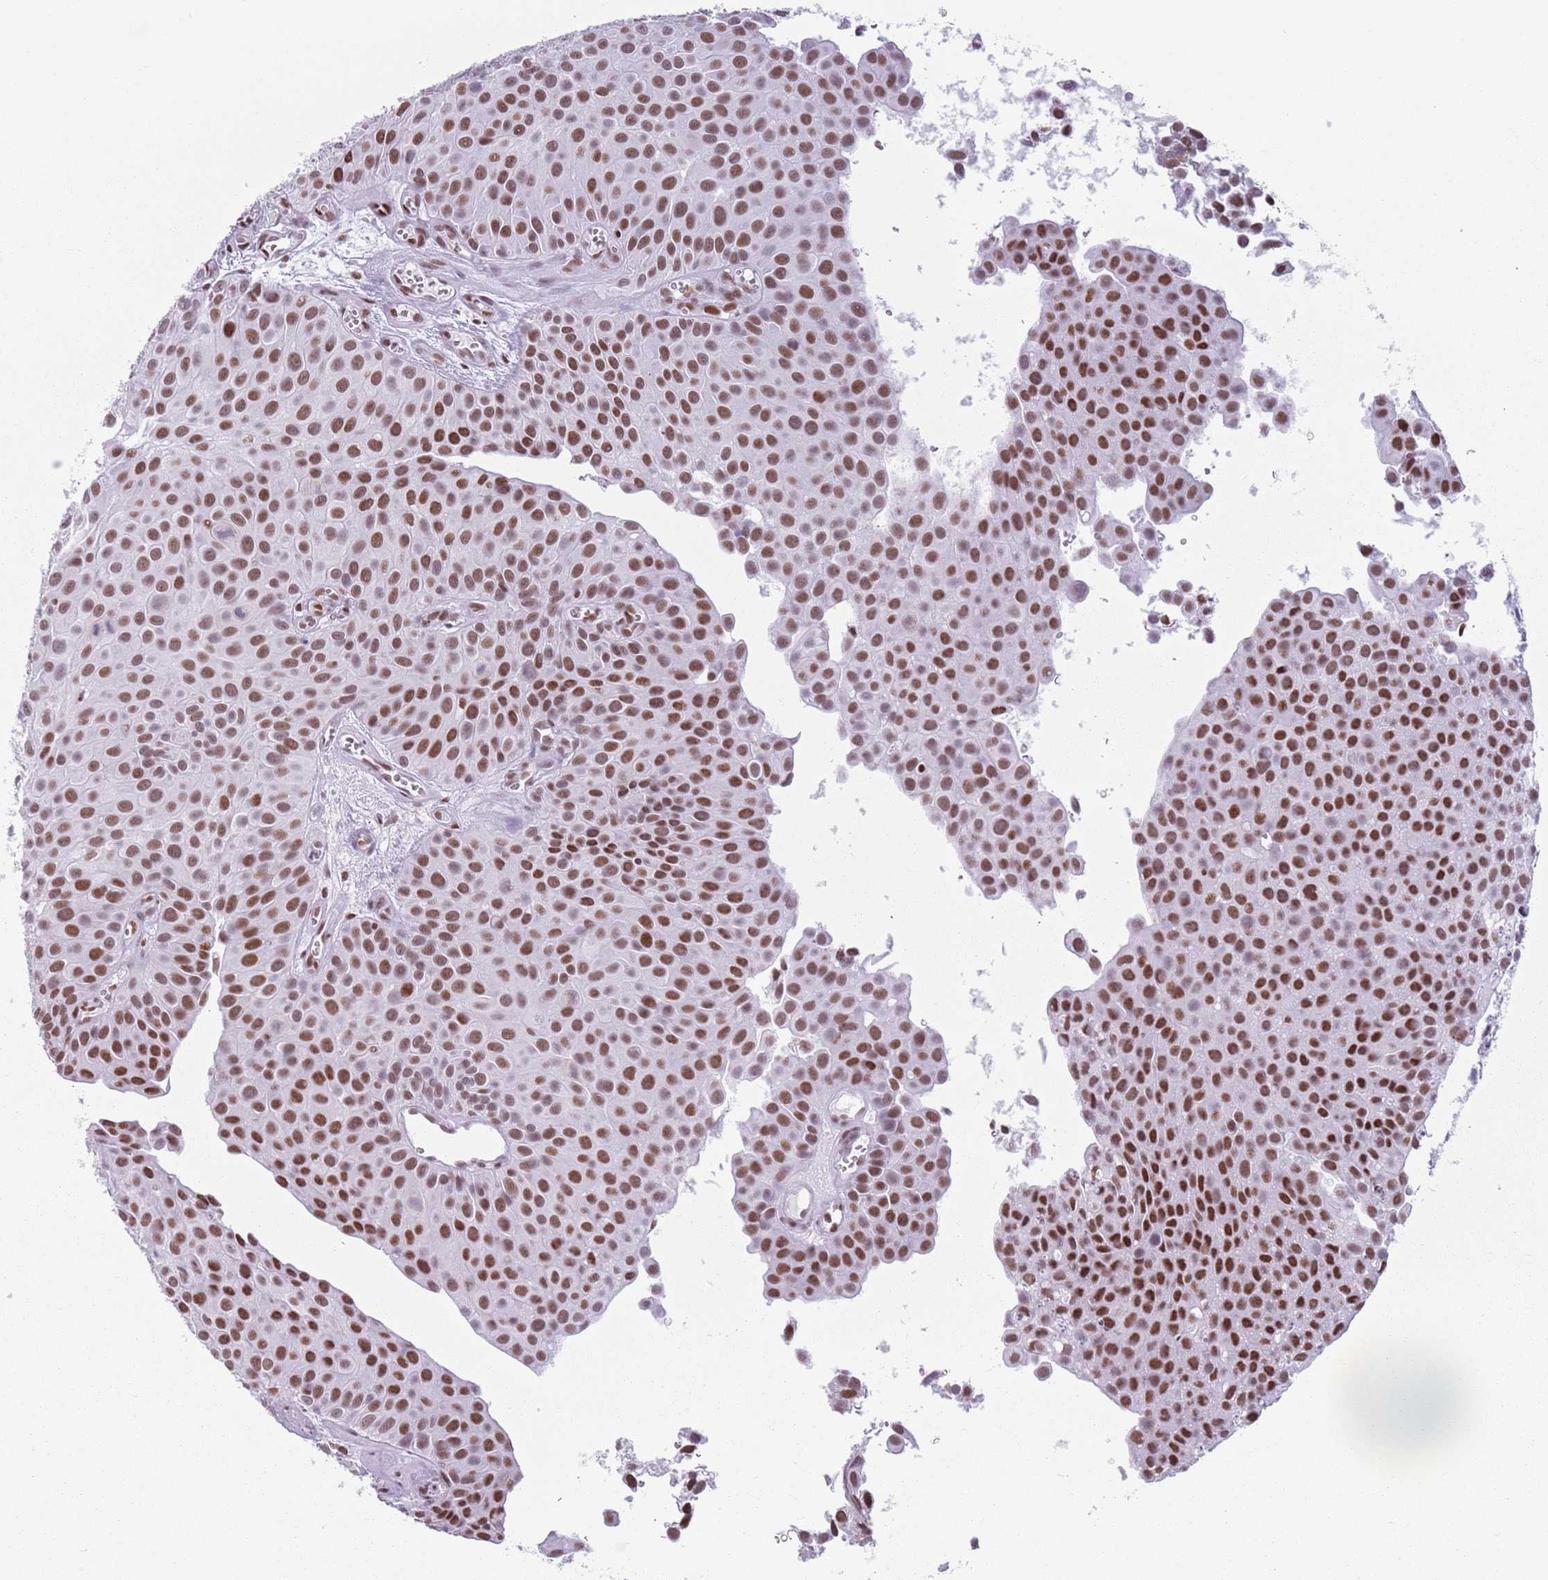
{"staining": {"intensity": "moderate", "quantity": ">75%", "location": "nuclear"}, "tissue": "urothelial cancer", "cell_type": "Tumor cells", "image_type": "cancer", "snomed": [{"axis": "morphology", "description": "Urothelial carcinoma, Low grade"}, {"axis": "topography", "description": "Urinary bladder"}], "caption": "Tumor cells exhibit medium levels of moderate nuclear expression in approximately >75% of cells in urothelial cancer.", "gene": "FAM104B", "patient": {"sex": "male", "age": 88}}